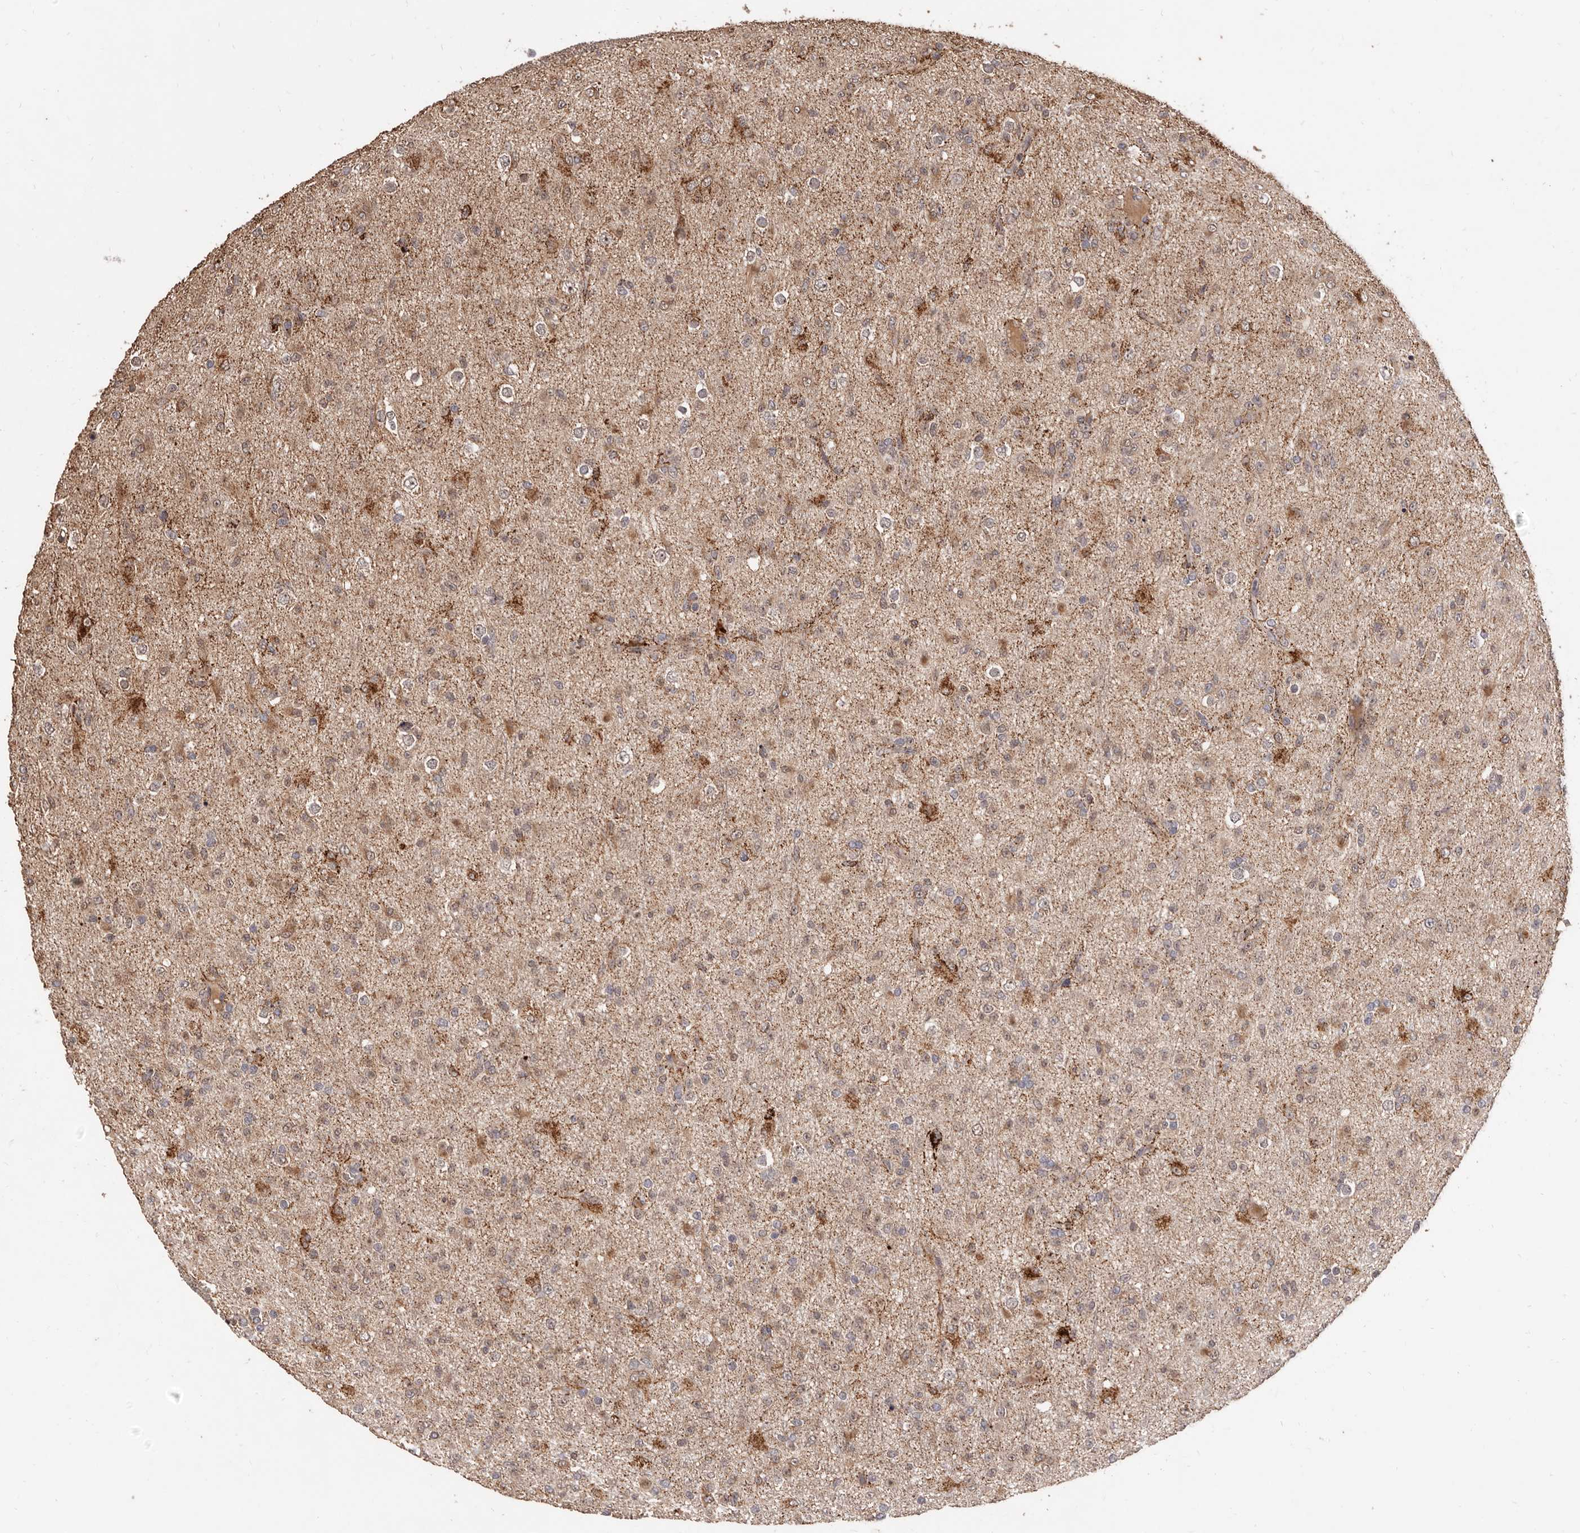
{"staining": {"intensity": "moderate", "quantity": ">75%", "location": "cytoplasmic/membranous"}, "tissue": "glioma", "cell_type": "Tumor cells", "image_type": "cancer", "snomed": [{"axis": "morphology", "description": "Glioma, malignant, Low grade"}, {"axis": "topography", "description": "Brain"}], "caption": "Immunohistochemistry (IHC) (DAB (3,3'-diaminobenzidine)) staining of glioma reveals moderate cytoplasmic/membranous protein expression in about >75% of tumor cells.", "gene": "AKAP7", "patient": {"sex": "male", "age": 65}}